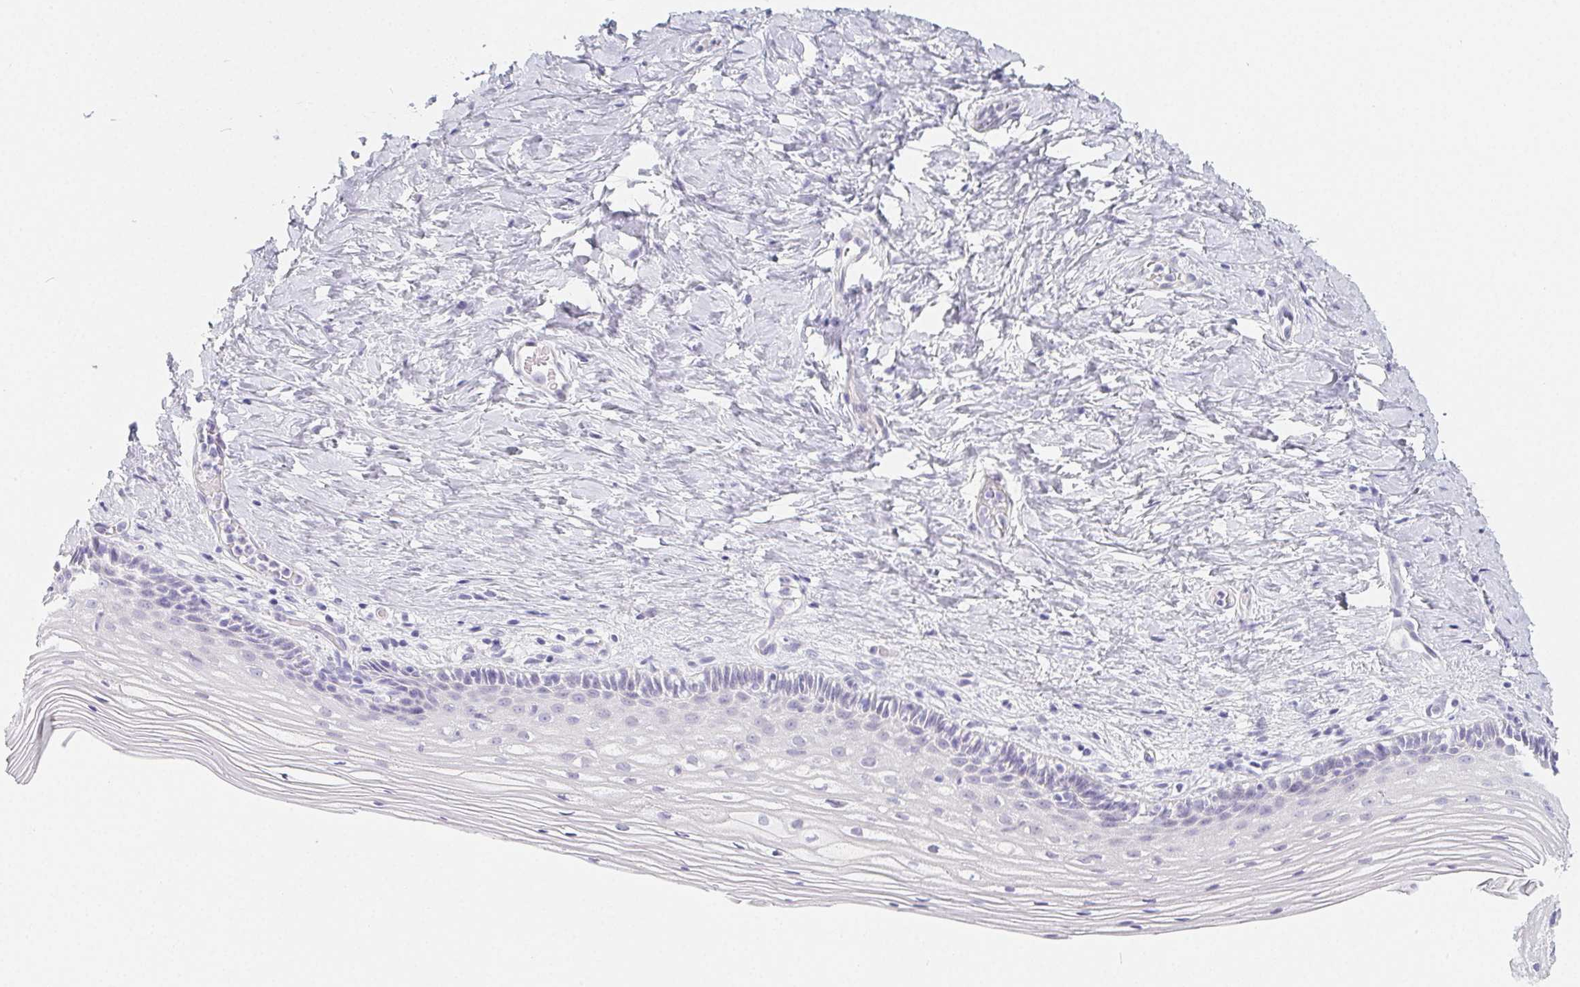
{"staining": {"intensity": "negative", "quantity": "none", "location": "none"}, "tissue": "vagina", "cell_type": "Squamous epithelial cells", "image_type": "normal", "snomed": [{"axis": "morphology", "description": "Normal tissue, NOS"}, {"axis": "topography", "description": "Vagina"}], "caption": "IHC of normal human vagina displays no staining in squamous epithelial cells.", "gene": "GLIPR1L1", "patient": {"sex": "female", "age": 45}}